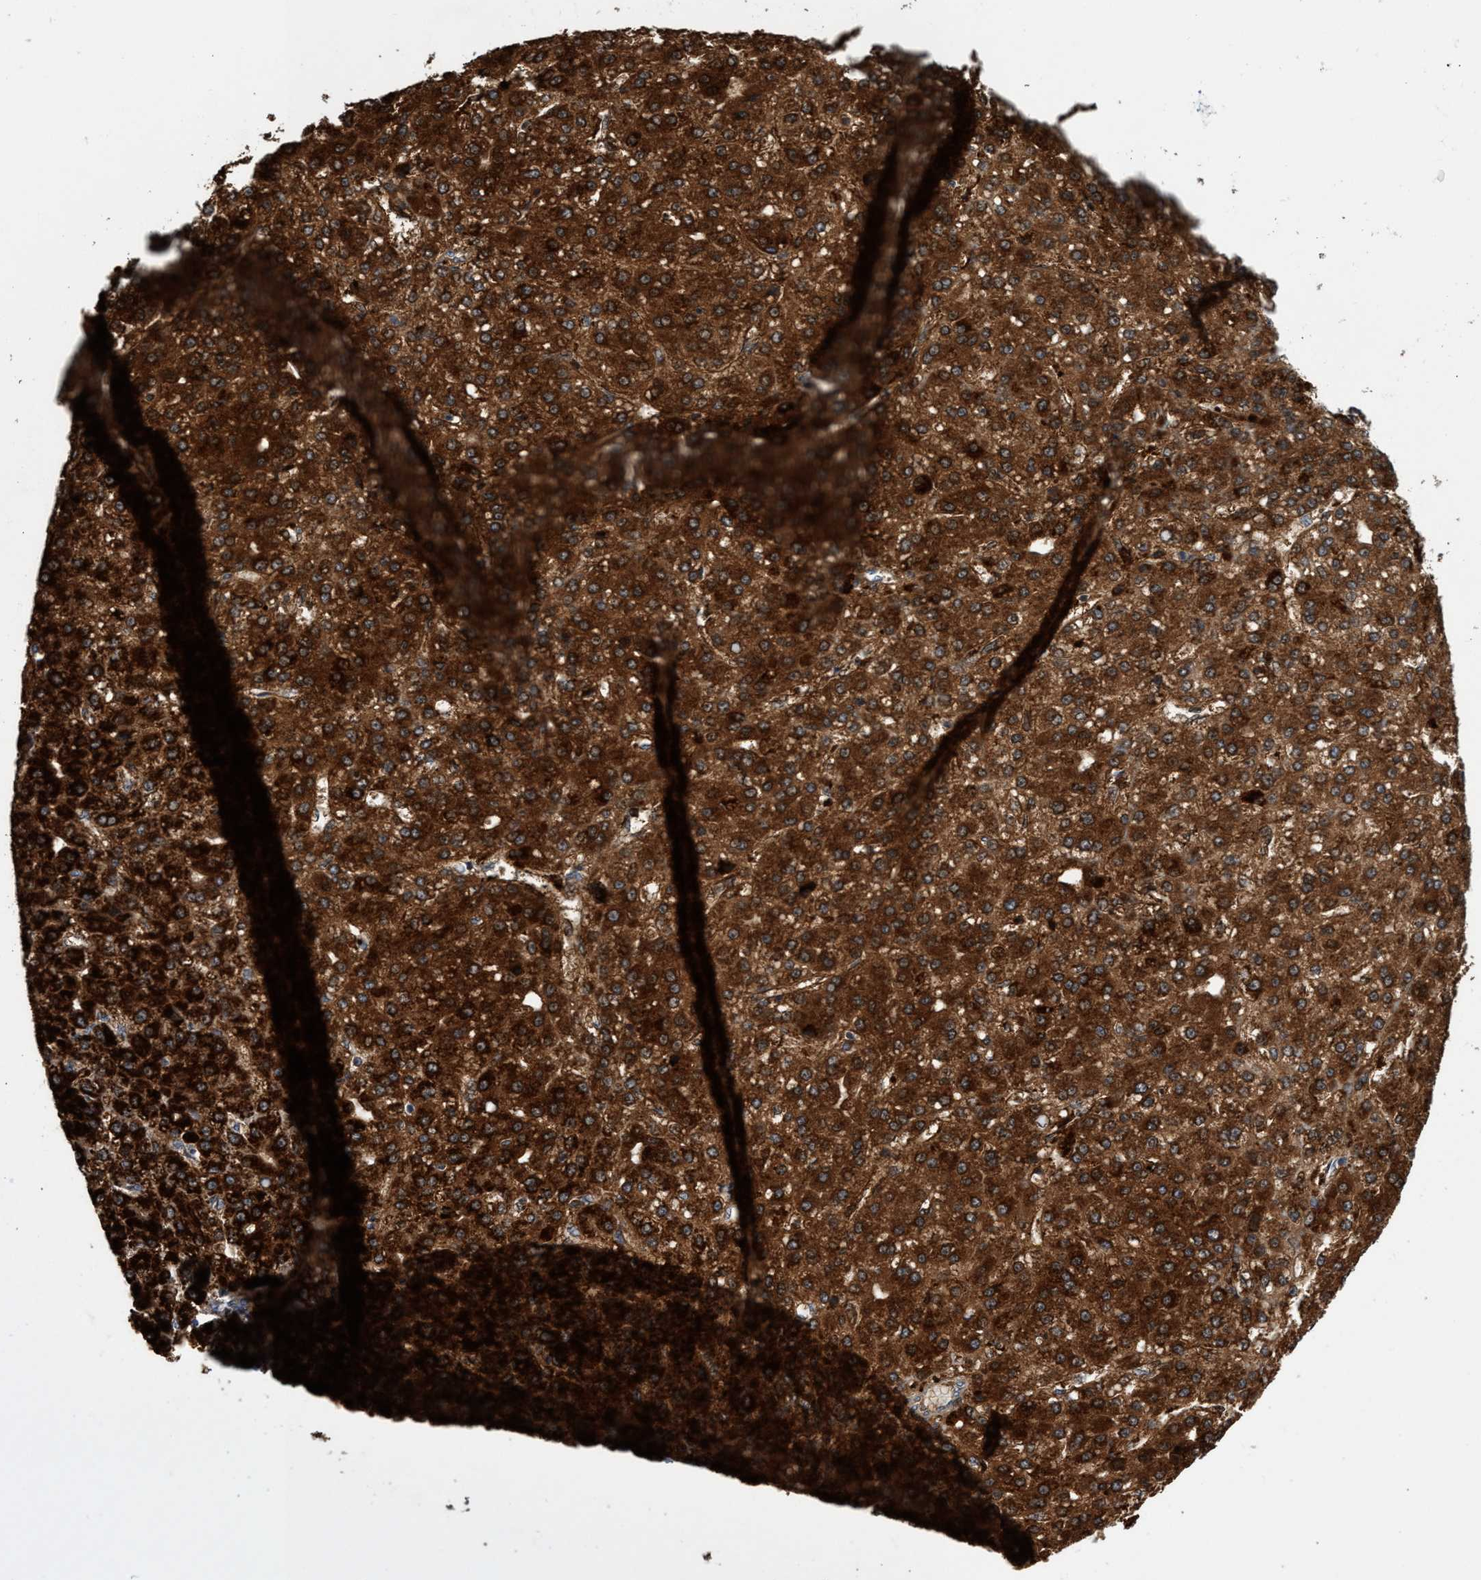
{"staining": {"intensity": "strong", "quantity": ">75%", "location": "cytoplasmic/membranous"}, "tissue": "liver cancer", "cell_type": "Tumor cells", "image_type": "cancer", "snomed": [{"axis": "morphology", "description": "Carcinoma, Hepatocellular, NOS"}, {"axis": "topography", "description": "Liver"}], "caption": "High-magnification brightfield microscopy of liver cancer (hepatocellular carcinoma) stained with DAB (brown) and counterstained with hematoxylin (blue). tumor cells exhibit strong cytoplasmic/membranous positivity is appreciated in about>75% of cells.", "gene": "CRYZ", "patient": {"sex": "male", "age": 67}}